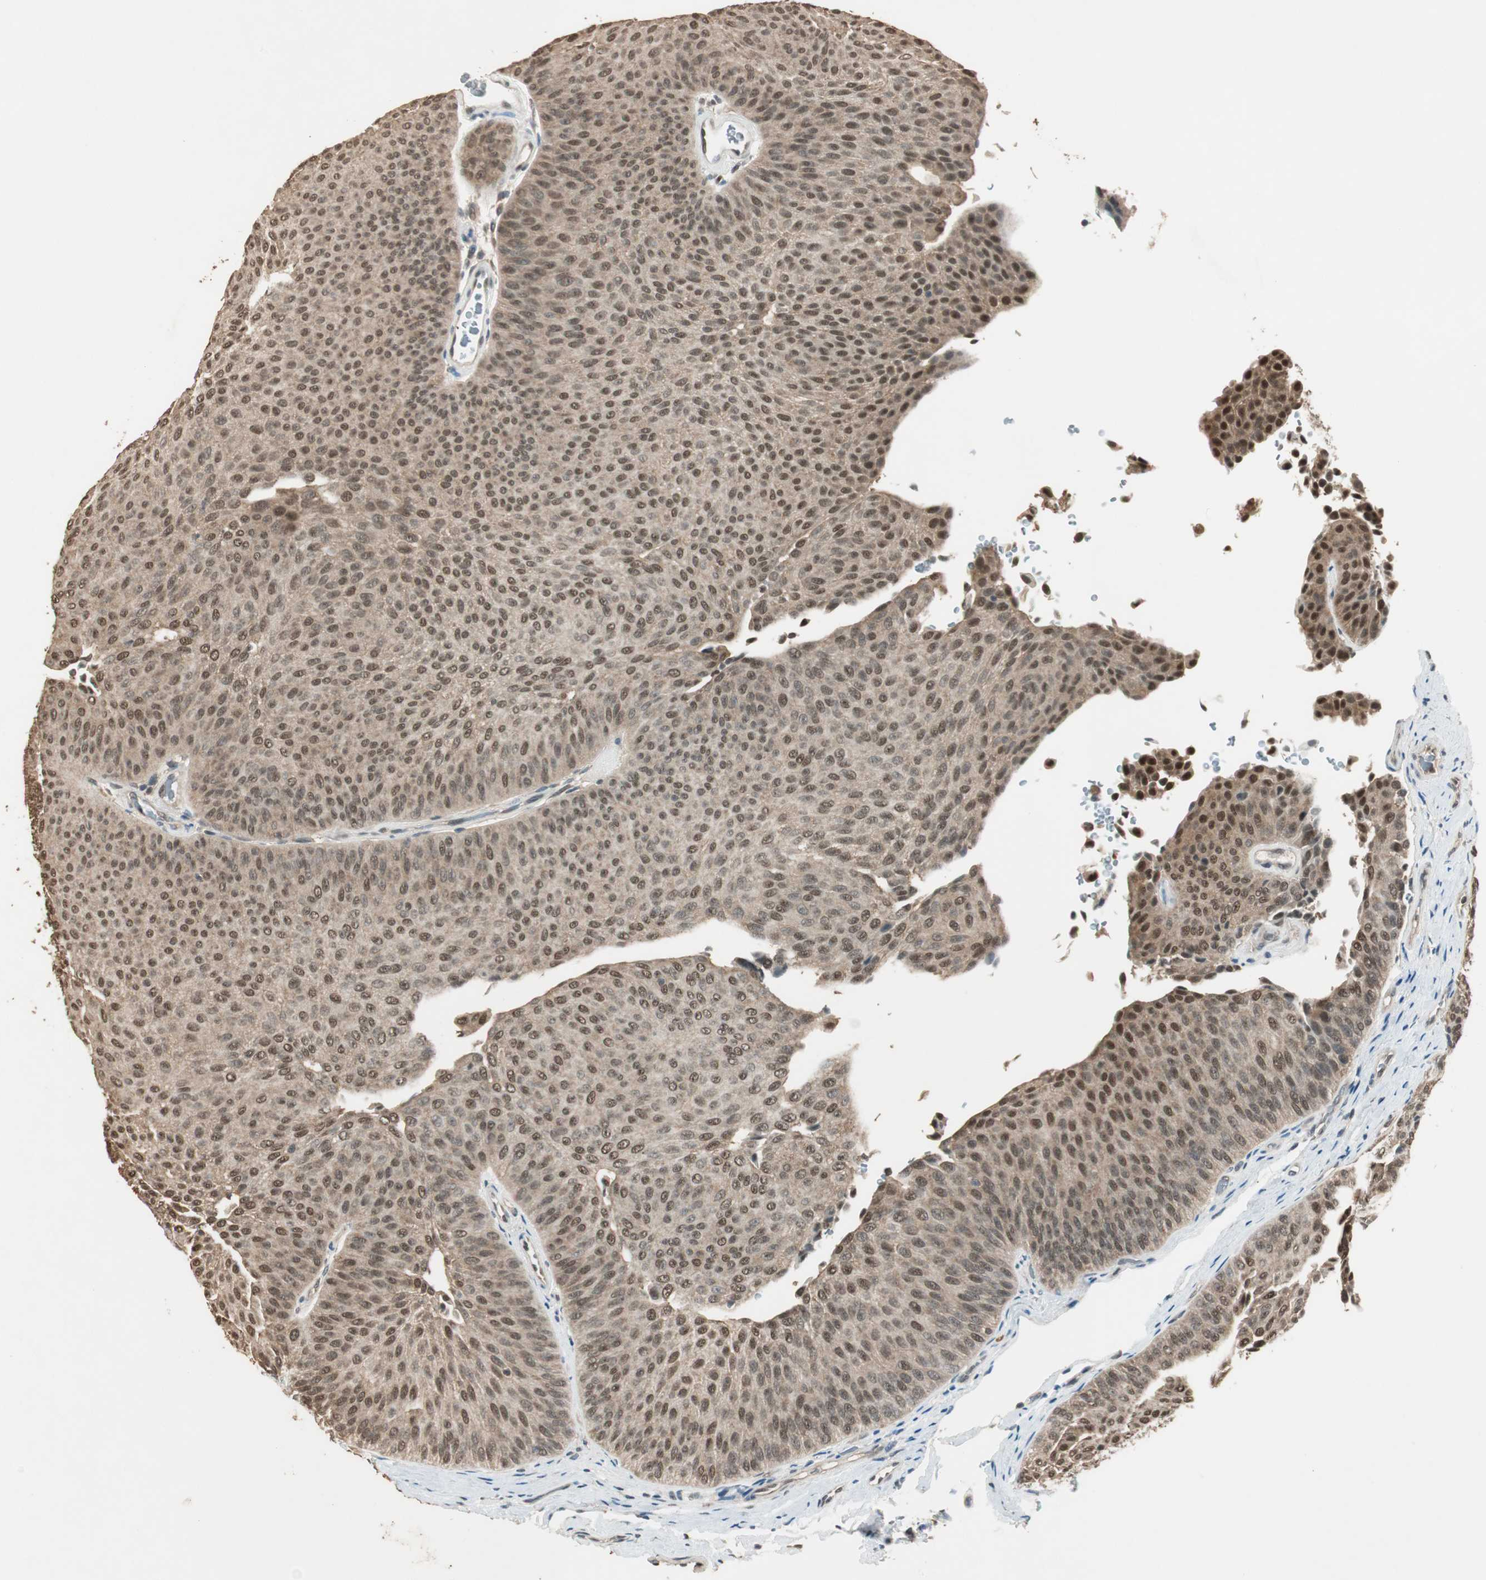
{"staining": {"intensity": "weak", "quantity": ">75%", "location": "cytoplasmic/membranous,nuclear"}, "tissue": "urothelial cancer", "cell_type": "Tumor cells", "image_type": "cancer", "snomed": [{"axis": "morphology", "description": "Urothelial carcinoma, Low grade"}, {"axis": "topography", "description": "Urinary bladder"}], "caption": "Immunohistochemical staining of human urothelial cancer exhibits low levels of weak cytoplasmic/membranous and nuclear protein expression in approximately >75% of tumor cells. Using DAB (3,3'-diaminobenzidine) (brown) and hematoxylin (blue) stains, captured at high magnification using brightfield microscopy.", "gene": "USP5", "patient": {"sex": "female", "age": 60}}